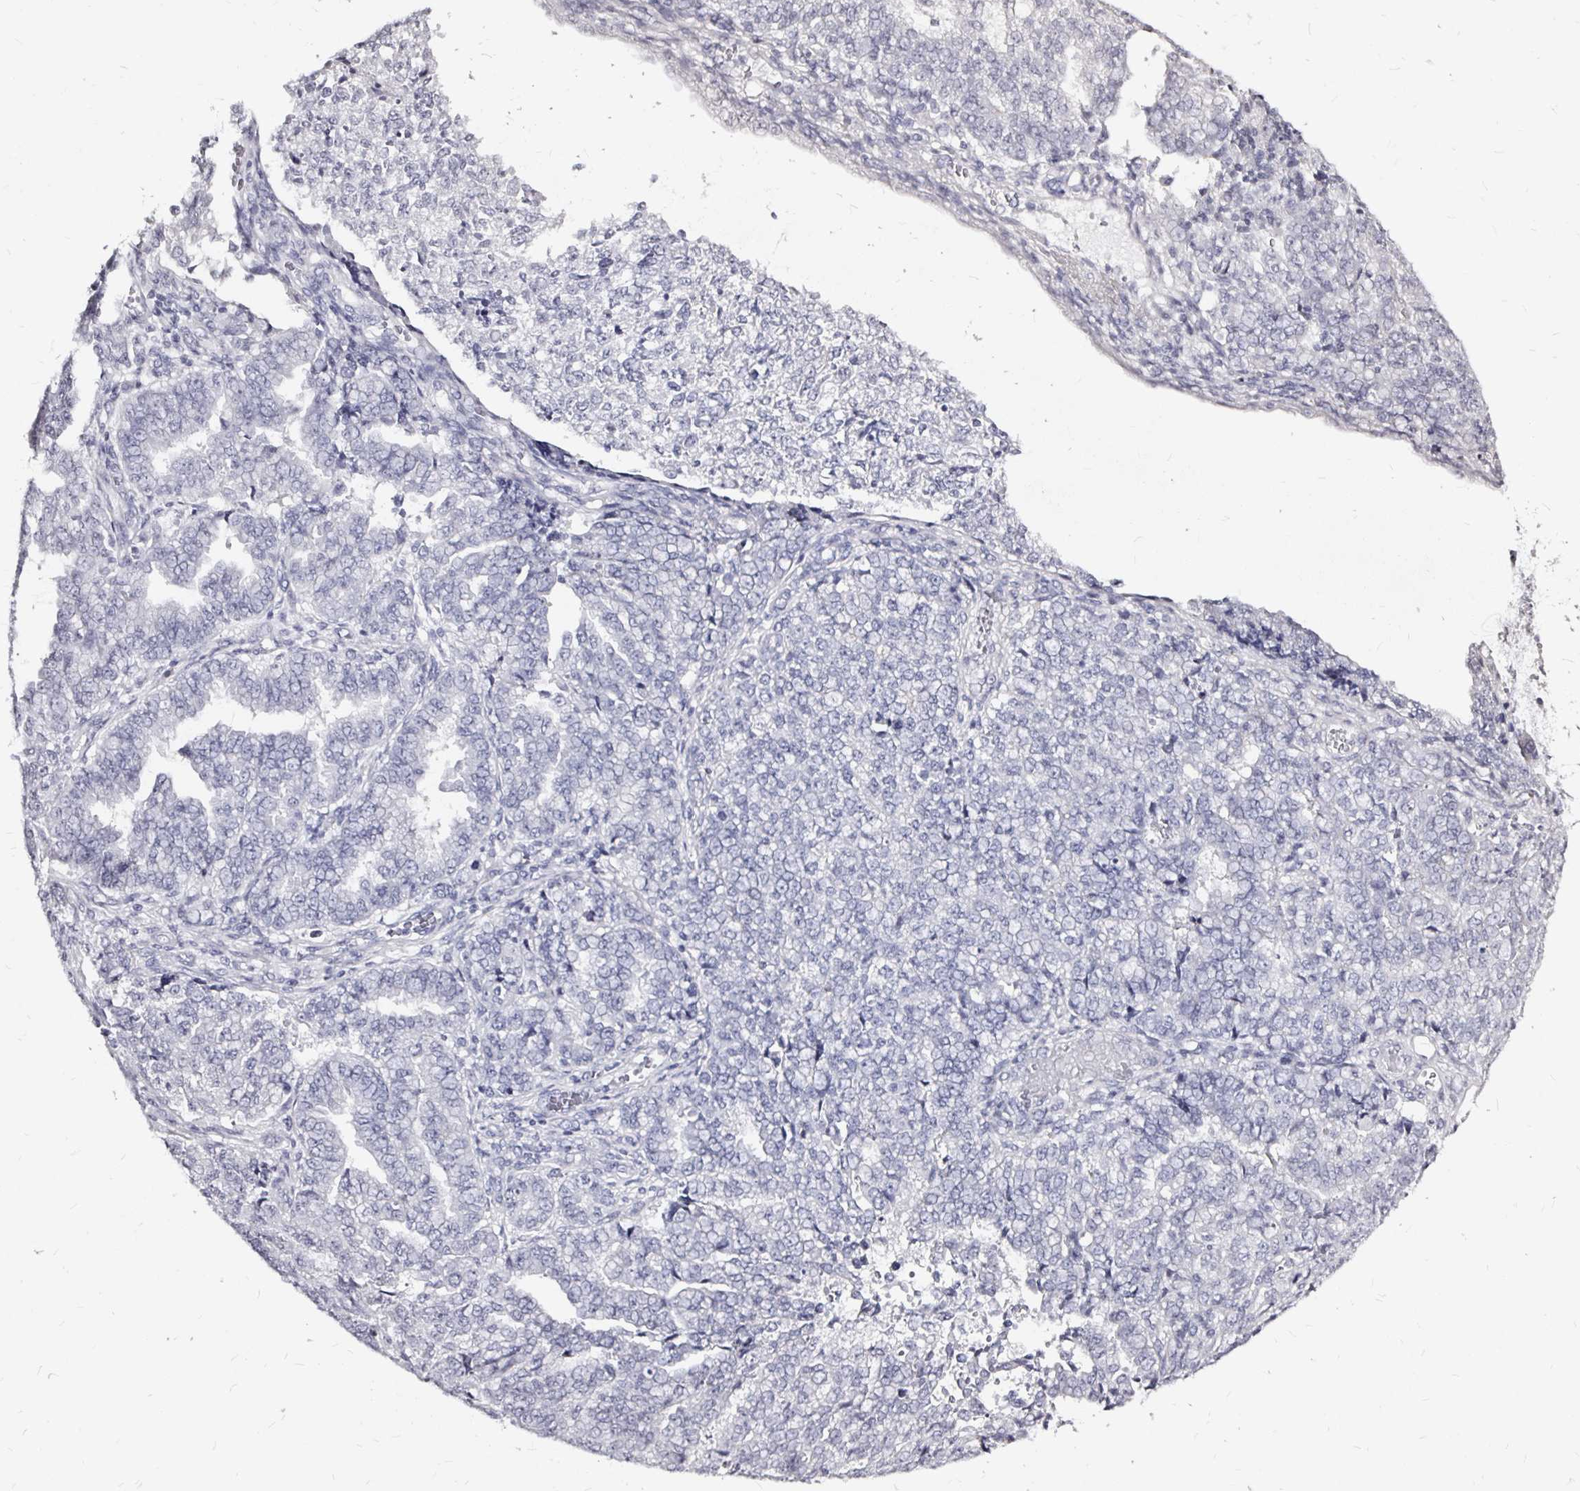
{"staining": {"intensity": "negative", "quantity": "none", "location": "none"}, "tissue": "endometrial cancer", "cell_type": "Tumor cells", "image_type": "cancer", "snomed": [{"axis": "morphology", "description": "Adenocarcinoma, NOS"}, {"axis": "topography", "description": "Endometrium"}], "caption": "Tumor cells show no significant protein expression in adenocarcinoma (endometrial).", "gene": "LUZP4", "patient": {"sex": "female", "age": 50}}